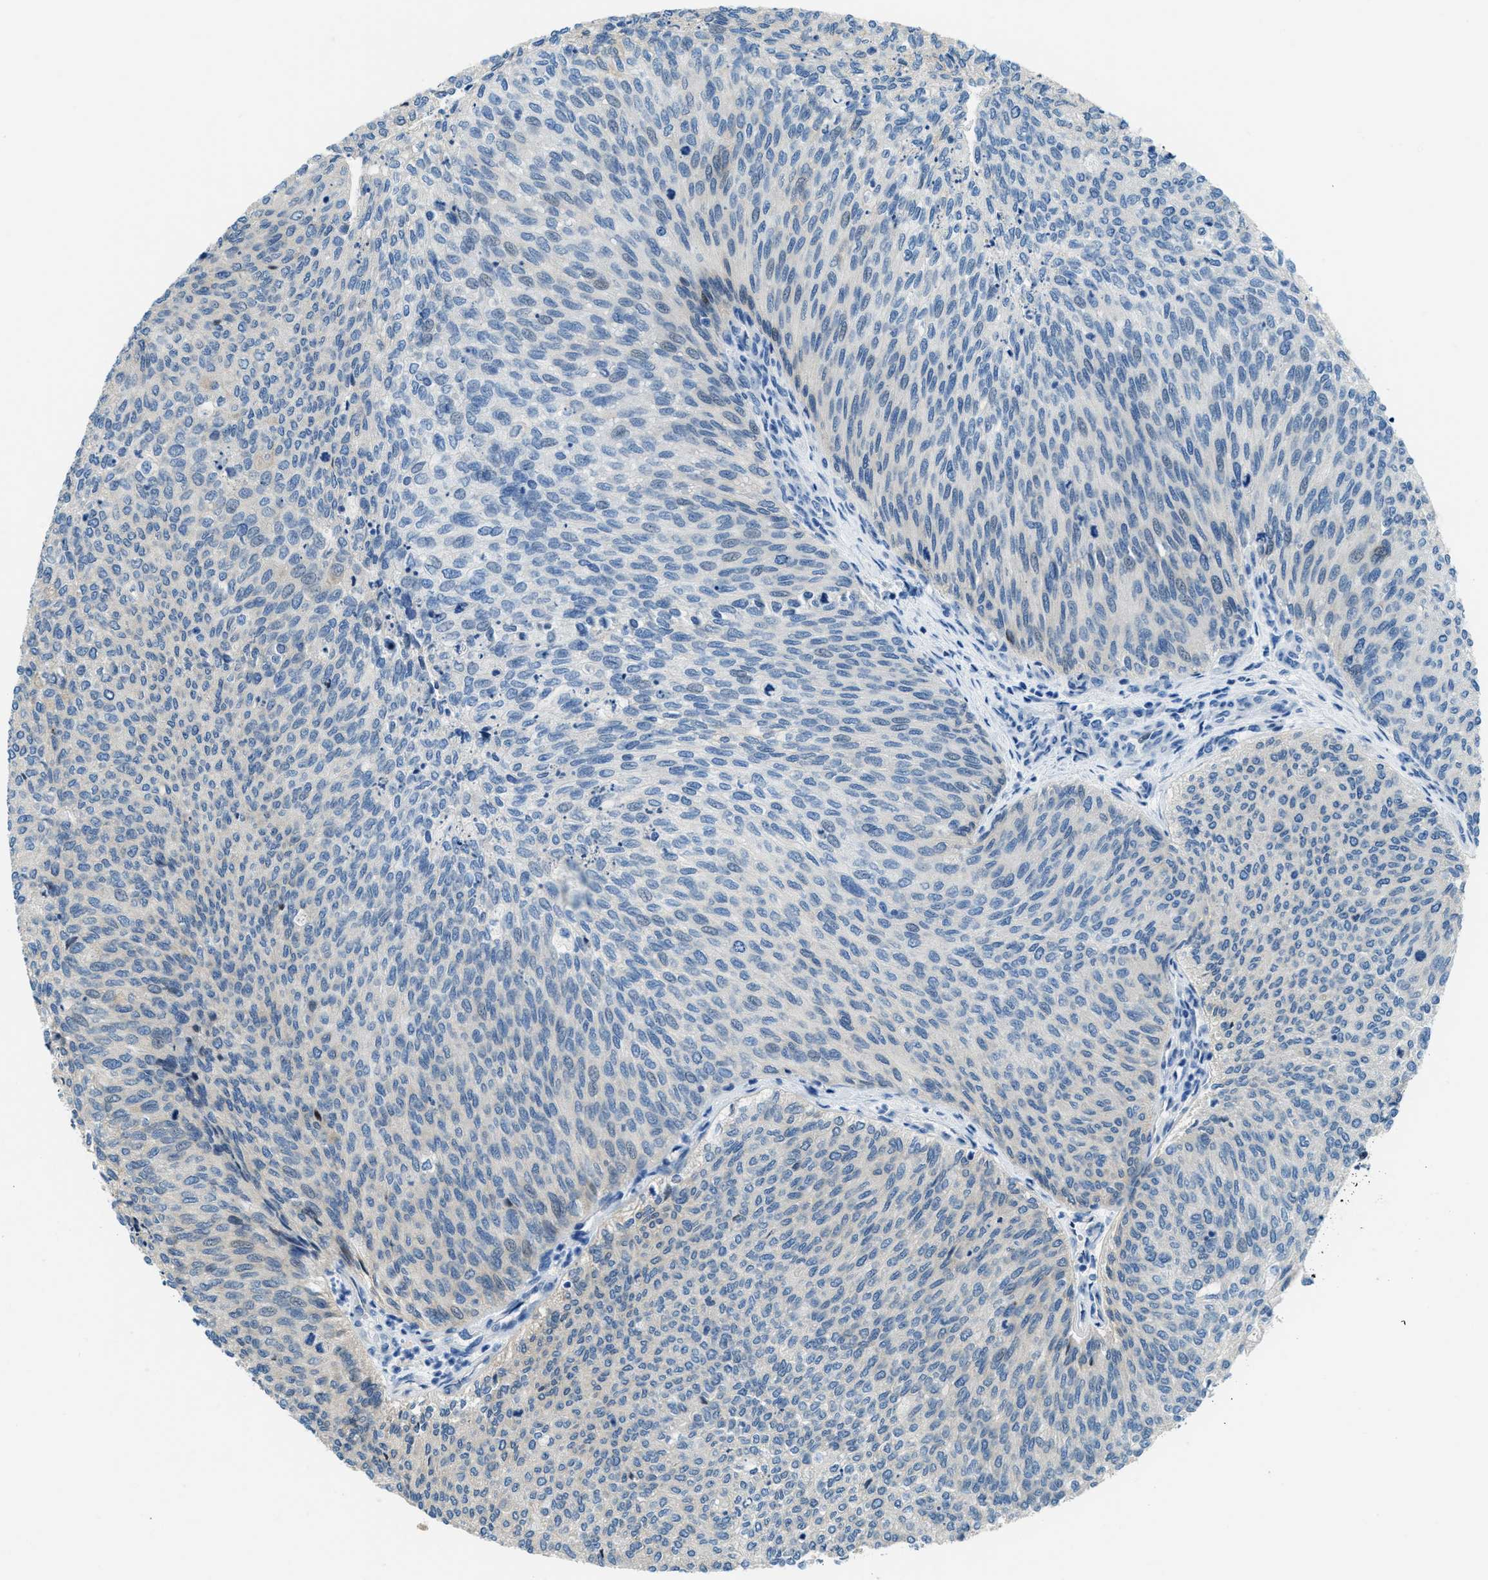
{"staining": {"intensity": "weak", "quantity": "<25%", "location": "cytoplasmic/membranous"}, "tissue": "urothelial cancer", "cell_type": "Tumor cells", "image_type": "cancer", "snomed": [{"axis": "morphology", "description": "Urothelial carcinoma, Low grade"}, {"axis": "topography", "description": "Urinary bladder"}], "caption": "Immunohistochemistry histopathology image of neoplastic tissue: human urothelial cancer stained with DAB (3,3'-diaminobenzidine) shows no significant protein expression in tumor cells.", "gene": "PFKP", "patient": {"sex": "female", "age": 79}}